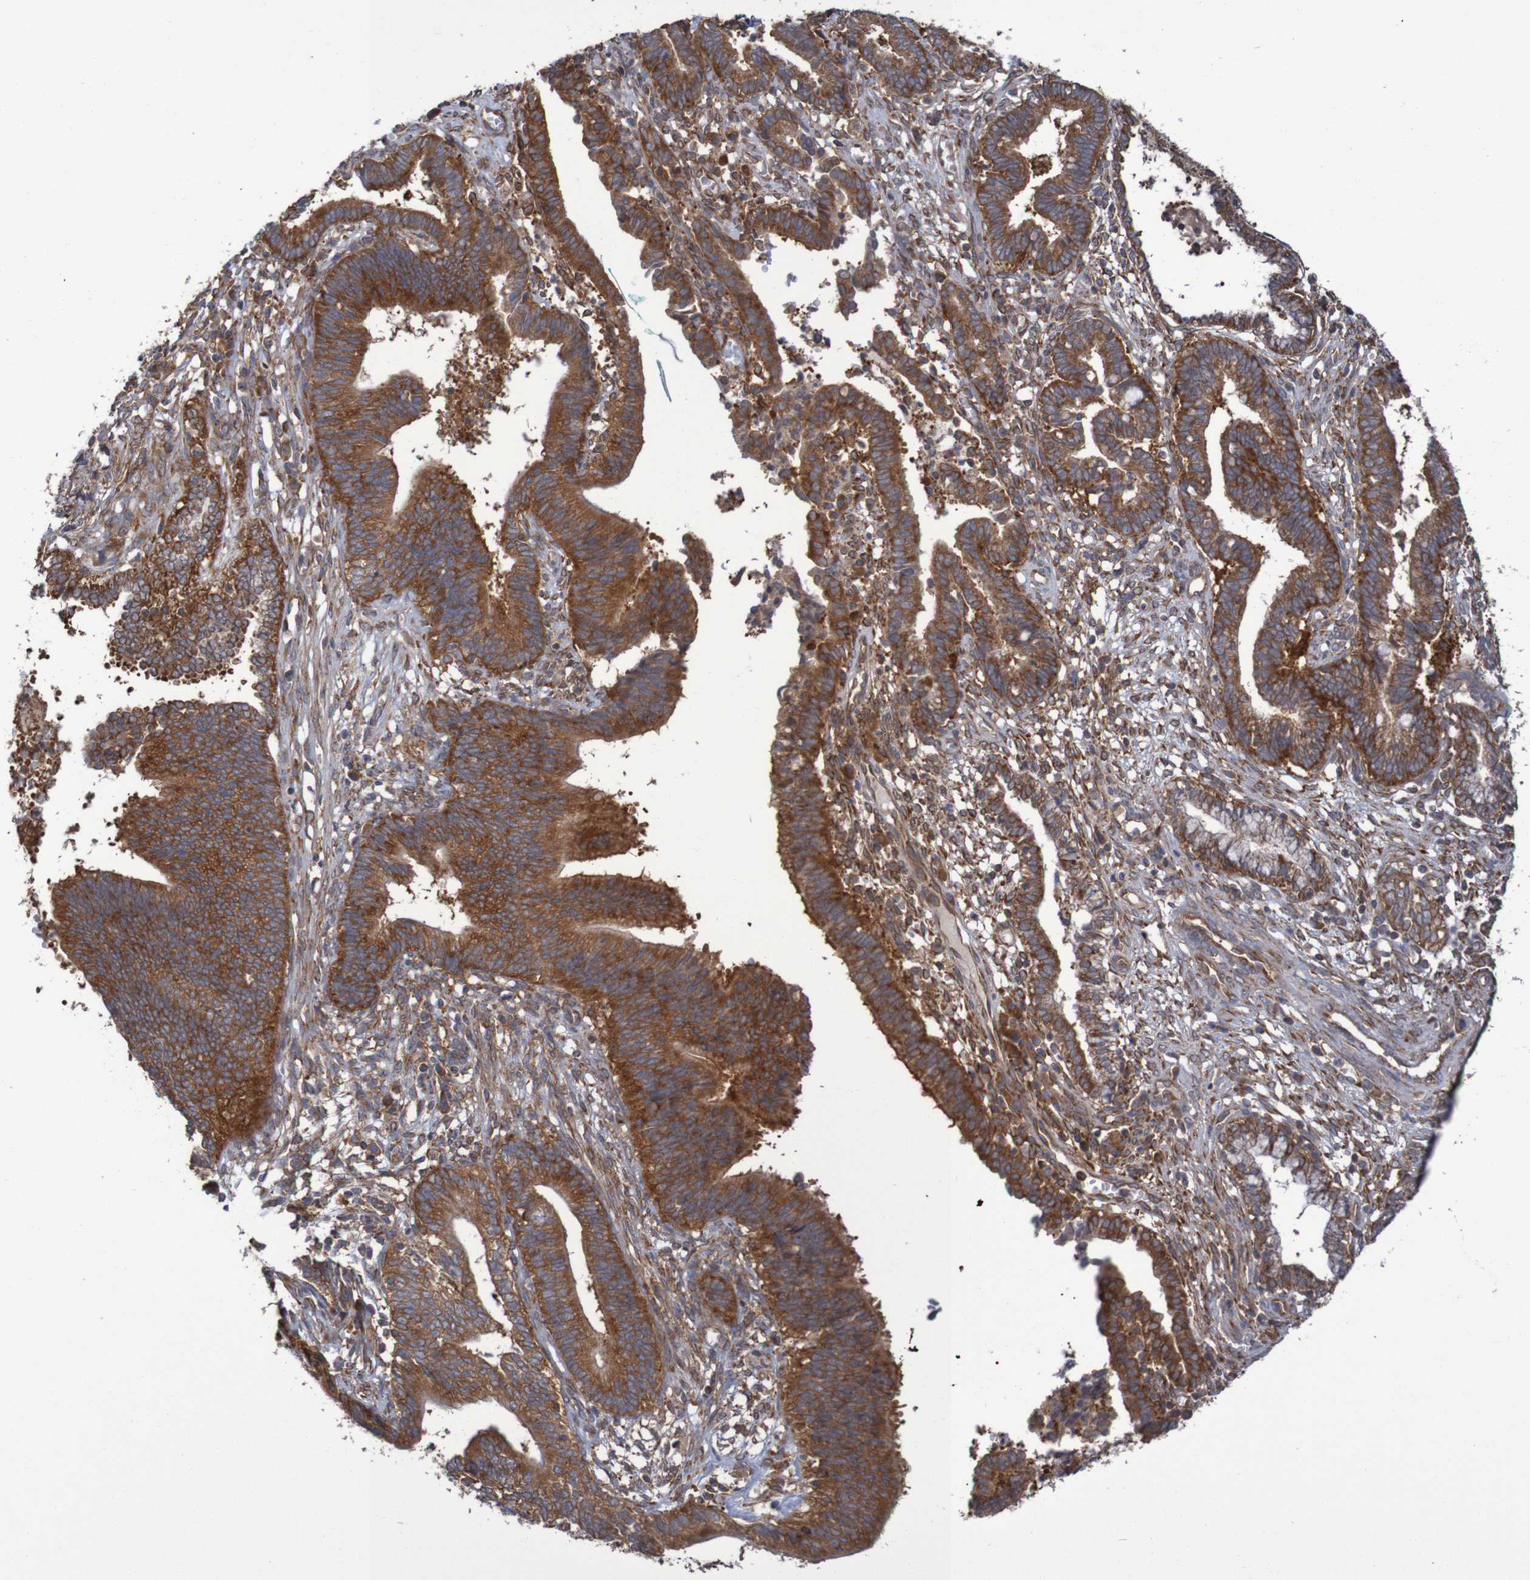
{"staining": {"intensity": "strong", "quantity": ">75%", "location": "cytoplasmic/membranous"}, "tissue": "cervical cancer", "cell_type": "Tumor cells", "image_type": "cancer", "snomed": [{"axis": "morphology", "description": "Adenocarcinoma, NOS"}, {"axis": "topography", "description": "Cervix"}], "caption": "Cervical cancer stained for a protein reveals strong cytoplasmic/membranous positivity in tumor cells. The staining was performed using DAB, with brown indicating positive protein expression. Nuclei are stained blue with hematoxylin.", "gene": "LRRC47", "patient": {"sex": "female", "age": 44}}